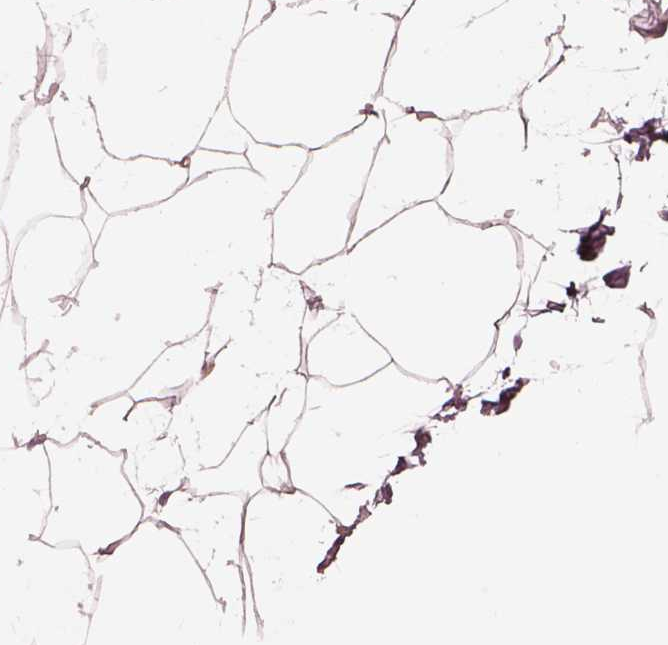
{"staining": {"intensity": "negative", "quantity": "none", "location": "none"}, "tissue": "breast", "cell_type": "Adipocytes", "image_type": "normal", "snomed": [{"axis": "morphology", "description": "Normal tissue, NOS"}, {"axis": "topography", "description": "Breast"}], "caption": "A high-resolution histopathology image shows immunohistochemistry (IHC) staining of normal breast, which reveals no significant staining in adipocytes.", "gene": "CADM2", "patient": {"sex": "female", "age": 32}}